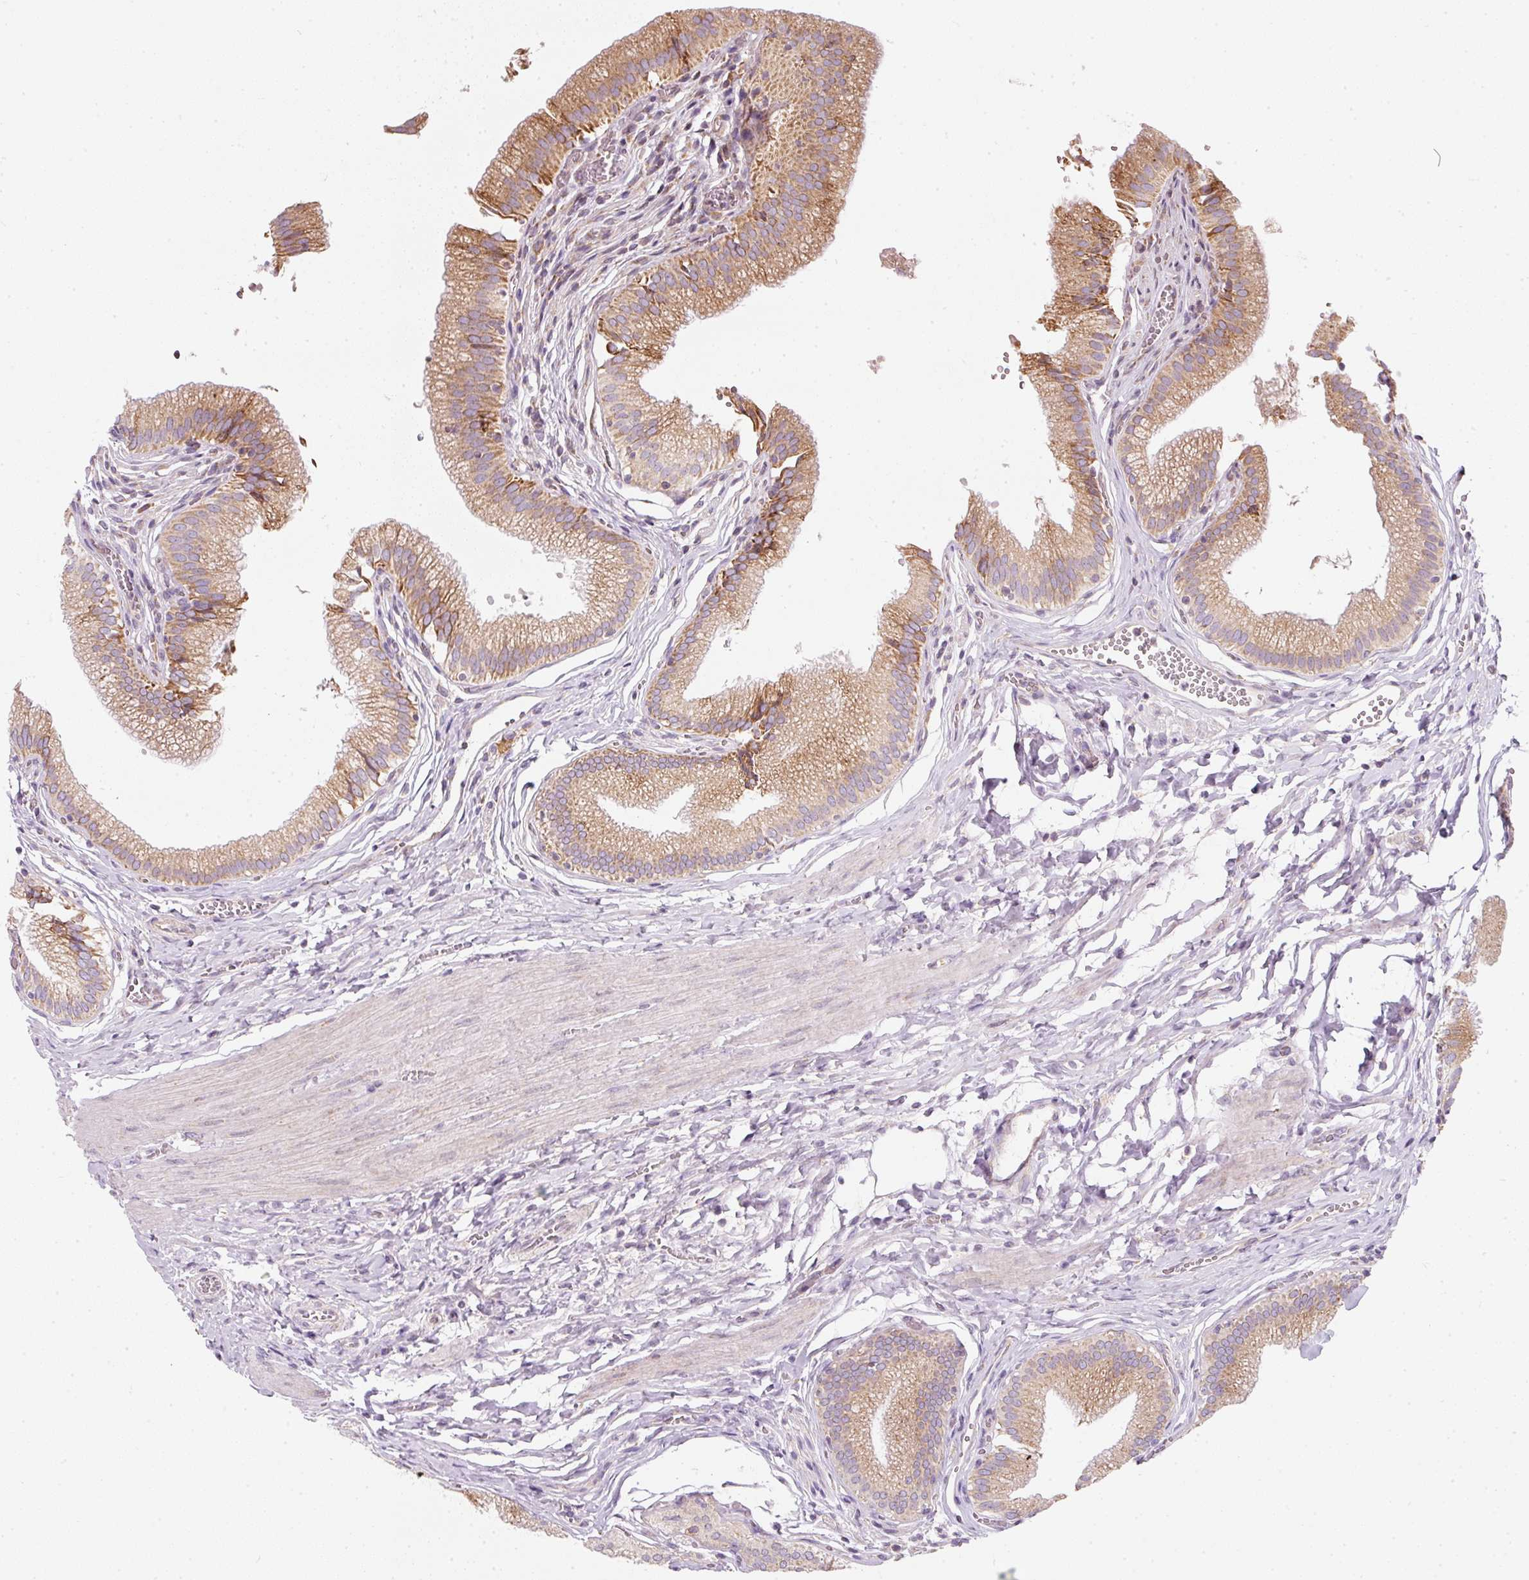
{"staining": {"intensity": "moderate", "quantity": ">75%", "location": "cytoplasmic/membranous"}, "tissue": "gallbladder", "cell_type": "Glandular cells", "image_type": "normal", "snomed": [{"axis": "morphology", "description": "Normal tissue, NOS"}, {"axis": "topography", "description": "Gallbladder"}, {"axis": "topography", "description": "Peripheral nerve tissue"}], "caption": "A histopathology image of human gallbladder stained for a protein demonstrates moderate cytoplasmic/membranous brown staining in glandular cells.", "gene": "MORN4", "patient": {"sex": "male", "age": 17}}